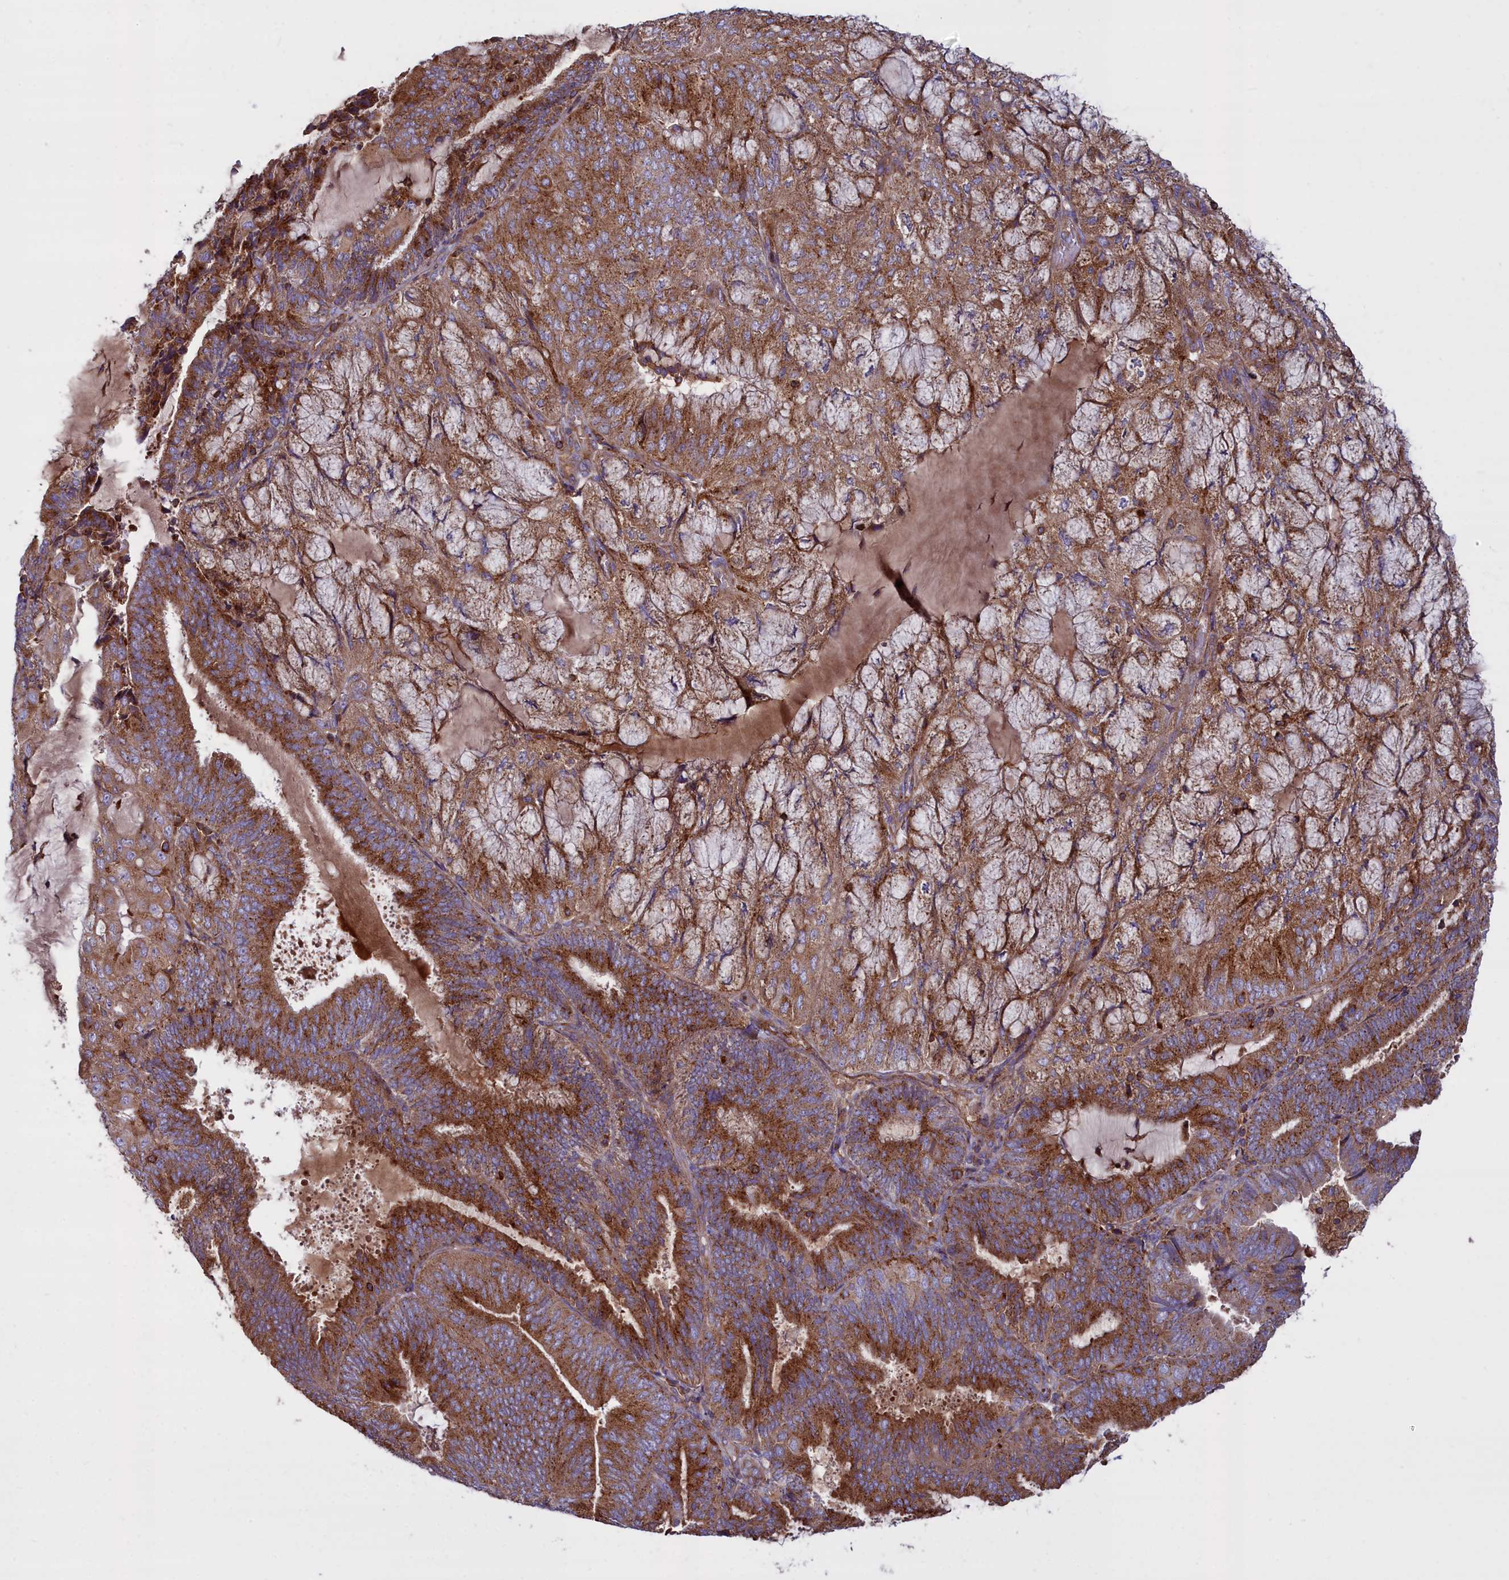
{"staining": {"intensity": "strong", "quantity": ">75%", "location": "cytoplasmic/membranous"}, "tissue": "endometrial cancer", "cell_type": "Tumor cells", "image_type": "cancer", "snomed": [{"axis": "morphology", "description": "Adenocarcinoma, NOS"}, {"axis": "topography", "description": "Endometrium"}], "caption": "IHC of endometrial cancer (adenocarcinoma) shows high levels of strong cytoplasmic/membranous positivity in about >75% of tumor cells.", "gene": "LNPEP", "patient": {"sex": "female", "age": 81}}